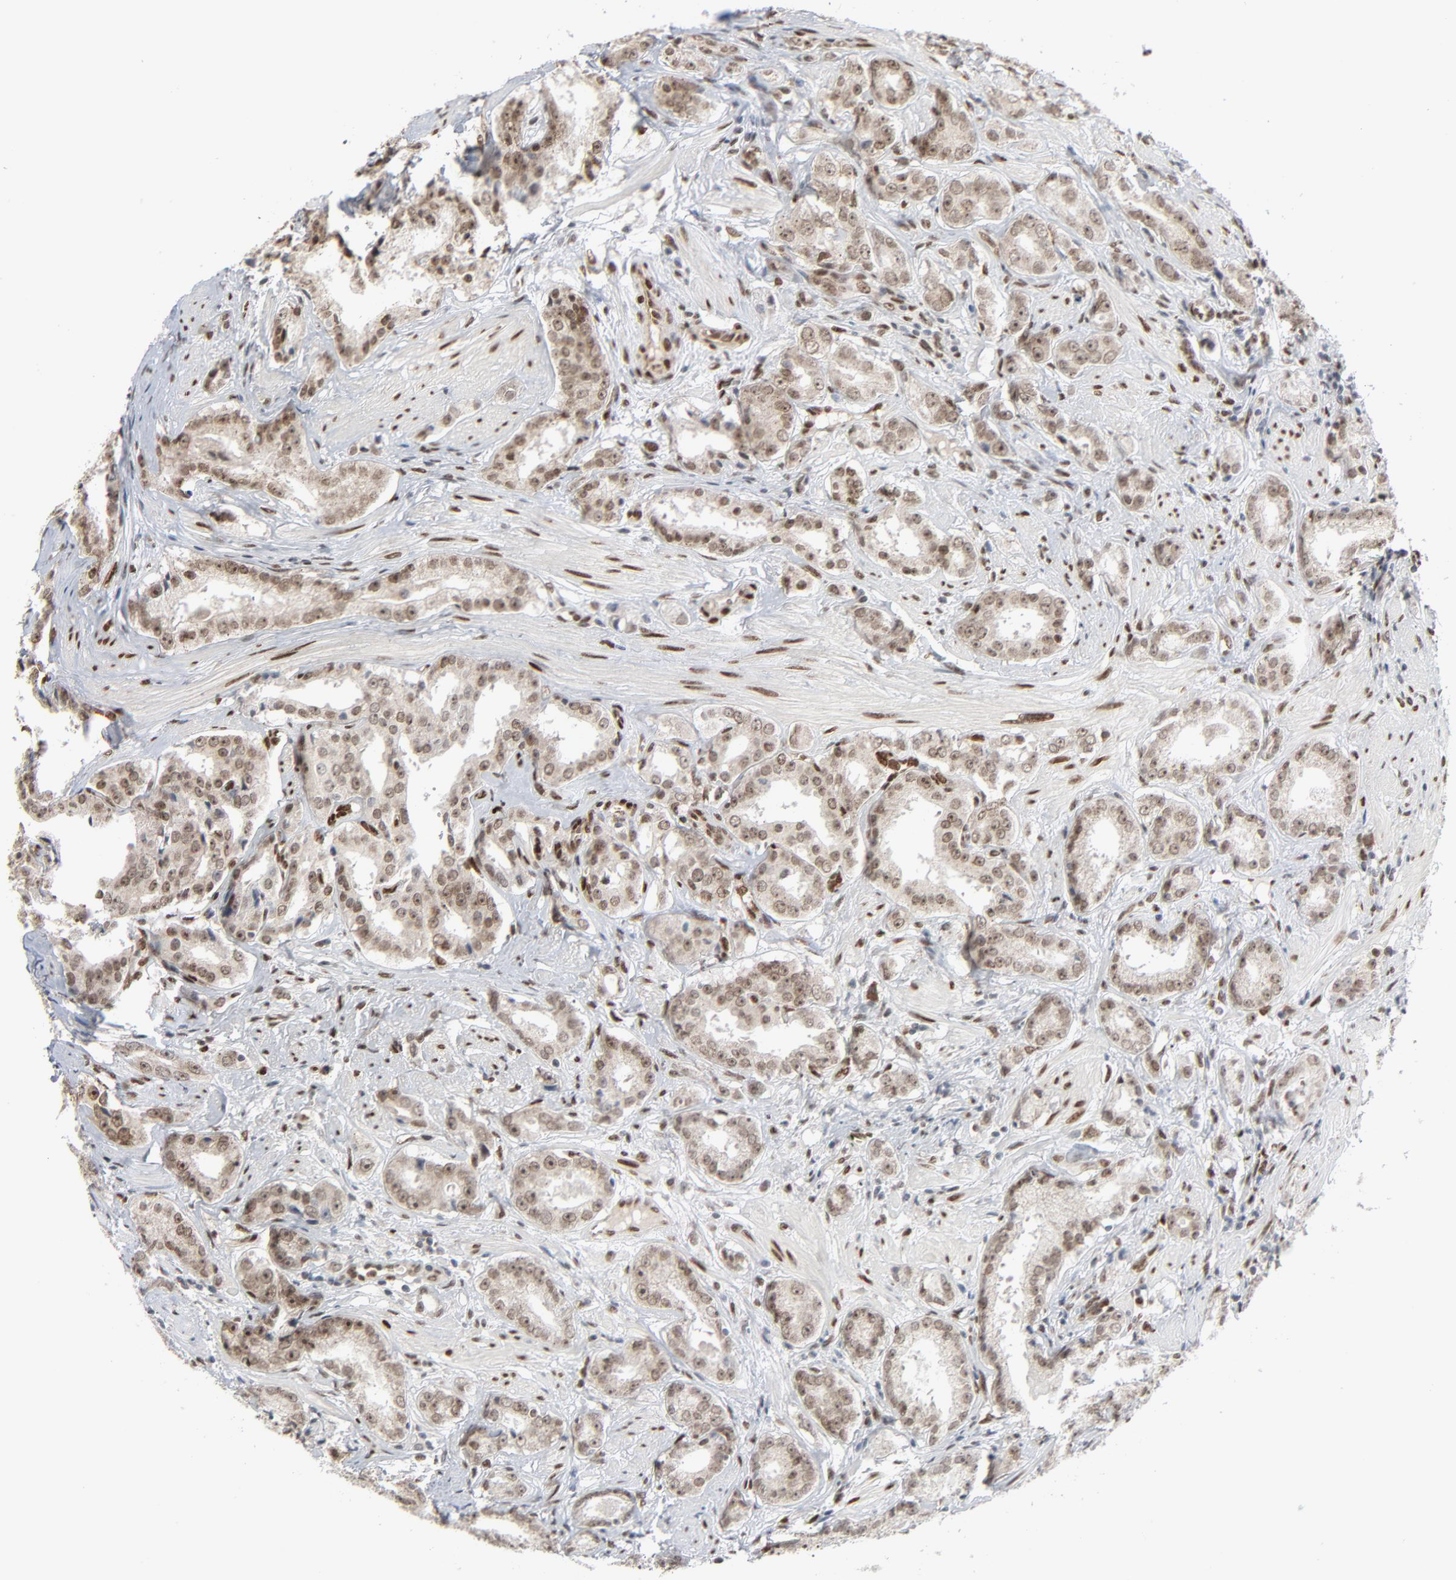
{"staining": {"intensity": "moderate", "quantity": ">75%", "location": "nuclear"}, "tissue": "prostate cancer", "cell_type": "Tumor cells", "image_type": "cancer", "snomed": [{"axis": "morphology", "description": "Adenocarcinoma, Medium grade"}, {"axis": "topography", "description": "Prostate"}], "caption": "This is a photomicrograph of immunohistochemistry staining of prostate medium-grade adenocarcinoma, which shows moderate expression in the nuclear of tumor cells.", "gene": "CUX1", "patient": {"sex": "male", "age": 53}}